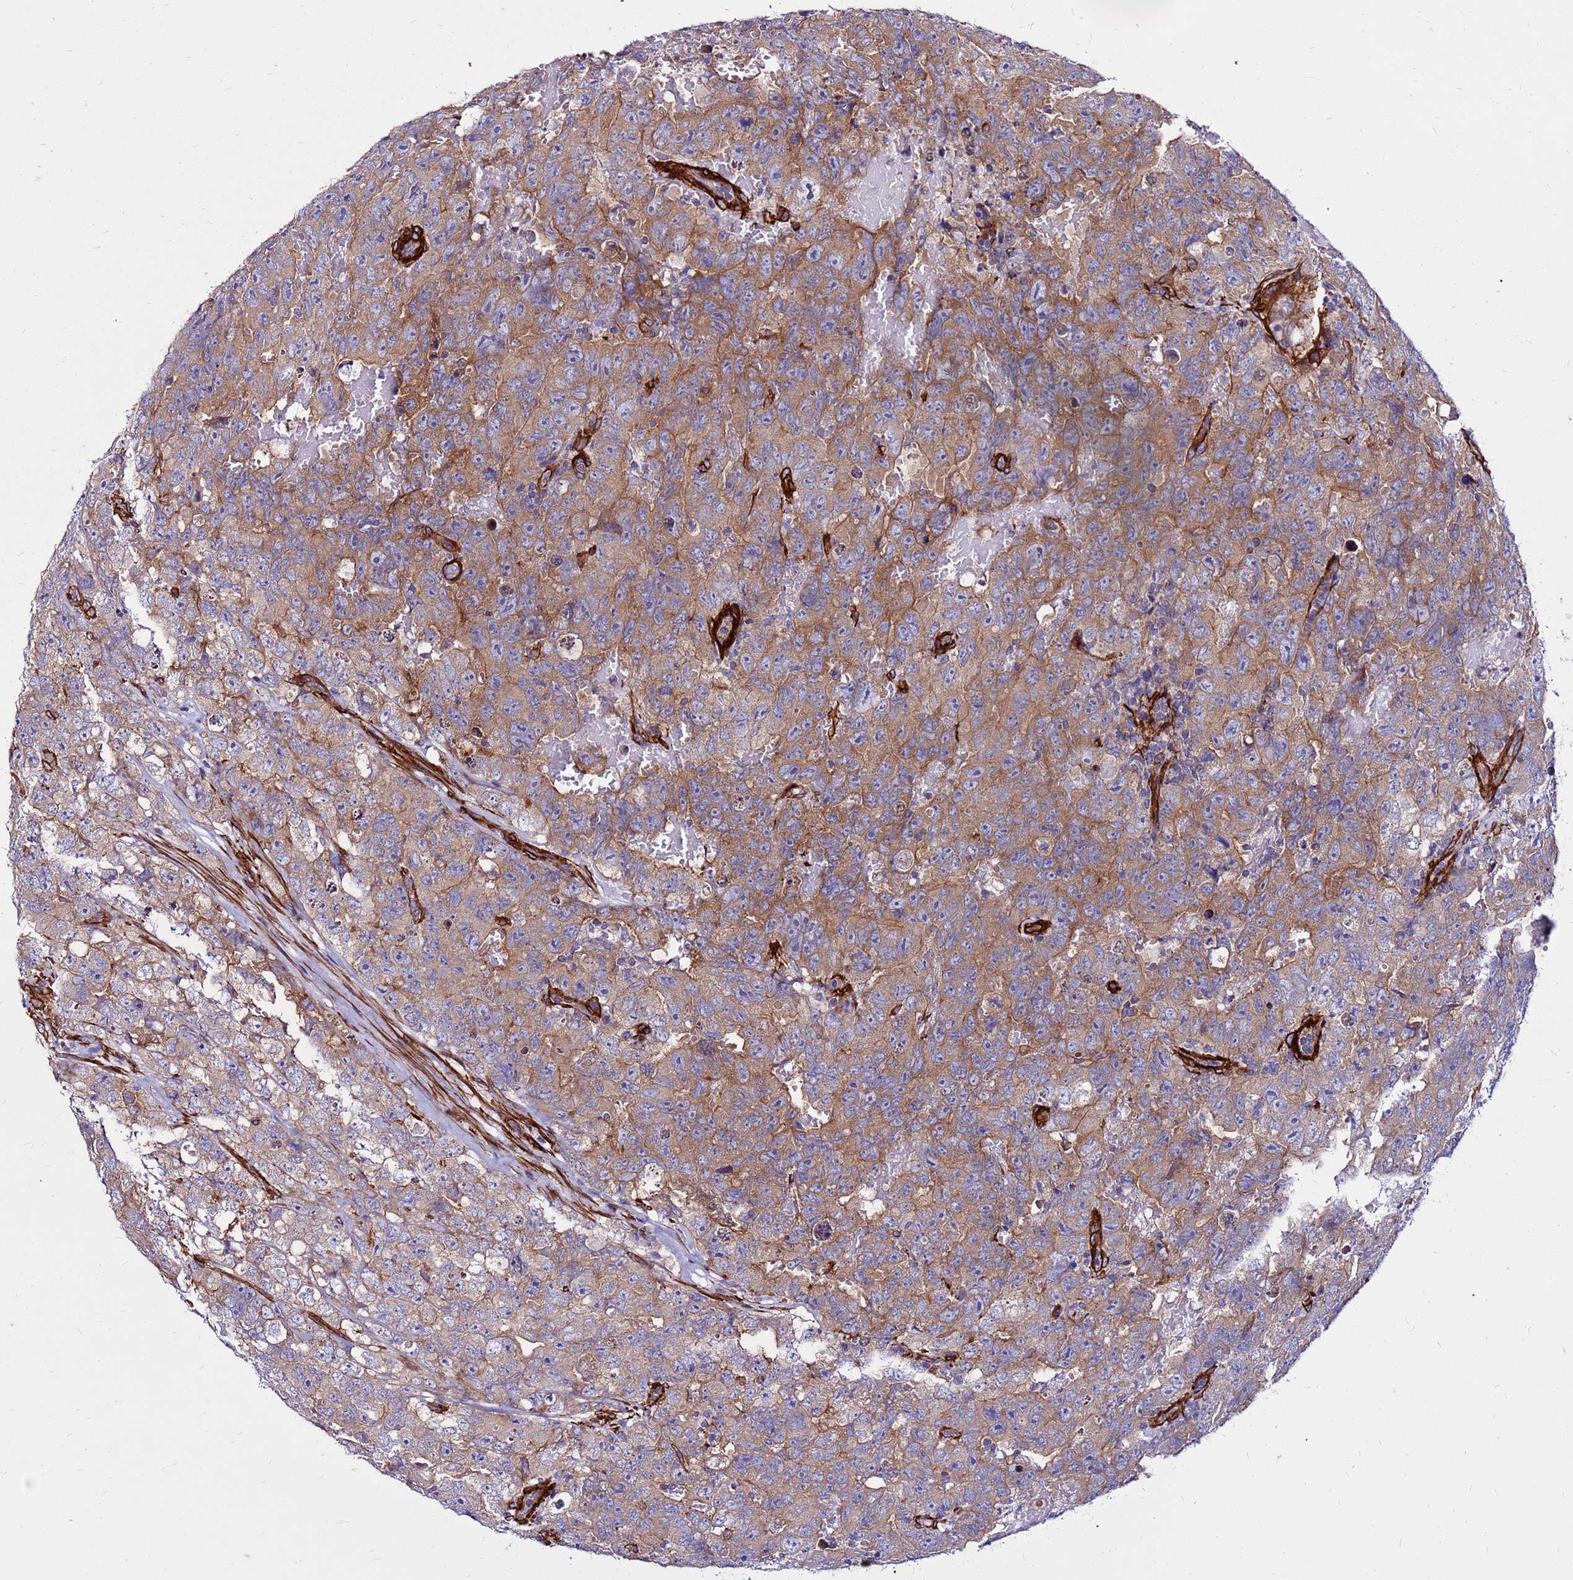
{"staining": {"intensity": "moderate", "quantity": ">75%", "location": "cytoplasmic/membranous"}, "tissue": "testis cancer", "cell_type": "Tumor cells", "image_type": "cancer", "snomed": [{"axis": "morphology", "description": "Carcinoma, Embryonal, NOS"}, {"axis": "topography", "description": "Testis"}], "caption": "Immunohistochemical staining of human embryonal carcinoma (testis) shows moderate cytoplasmic/membranous protein staining in about >75% of tumor cells.", "gene": "EI24", "patient": {"sex": "male", "age": 45}}